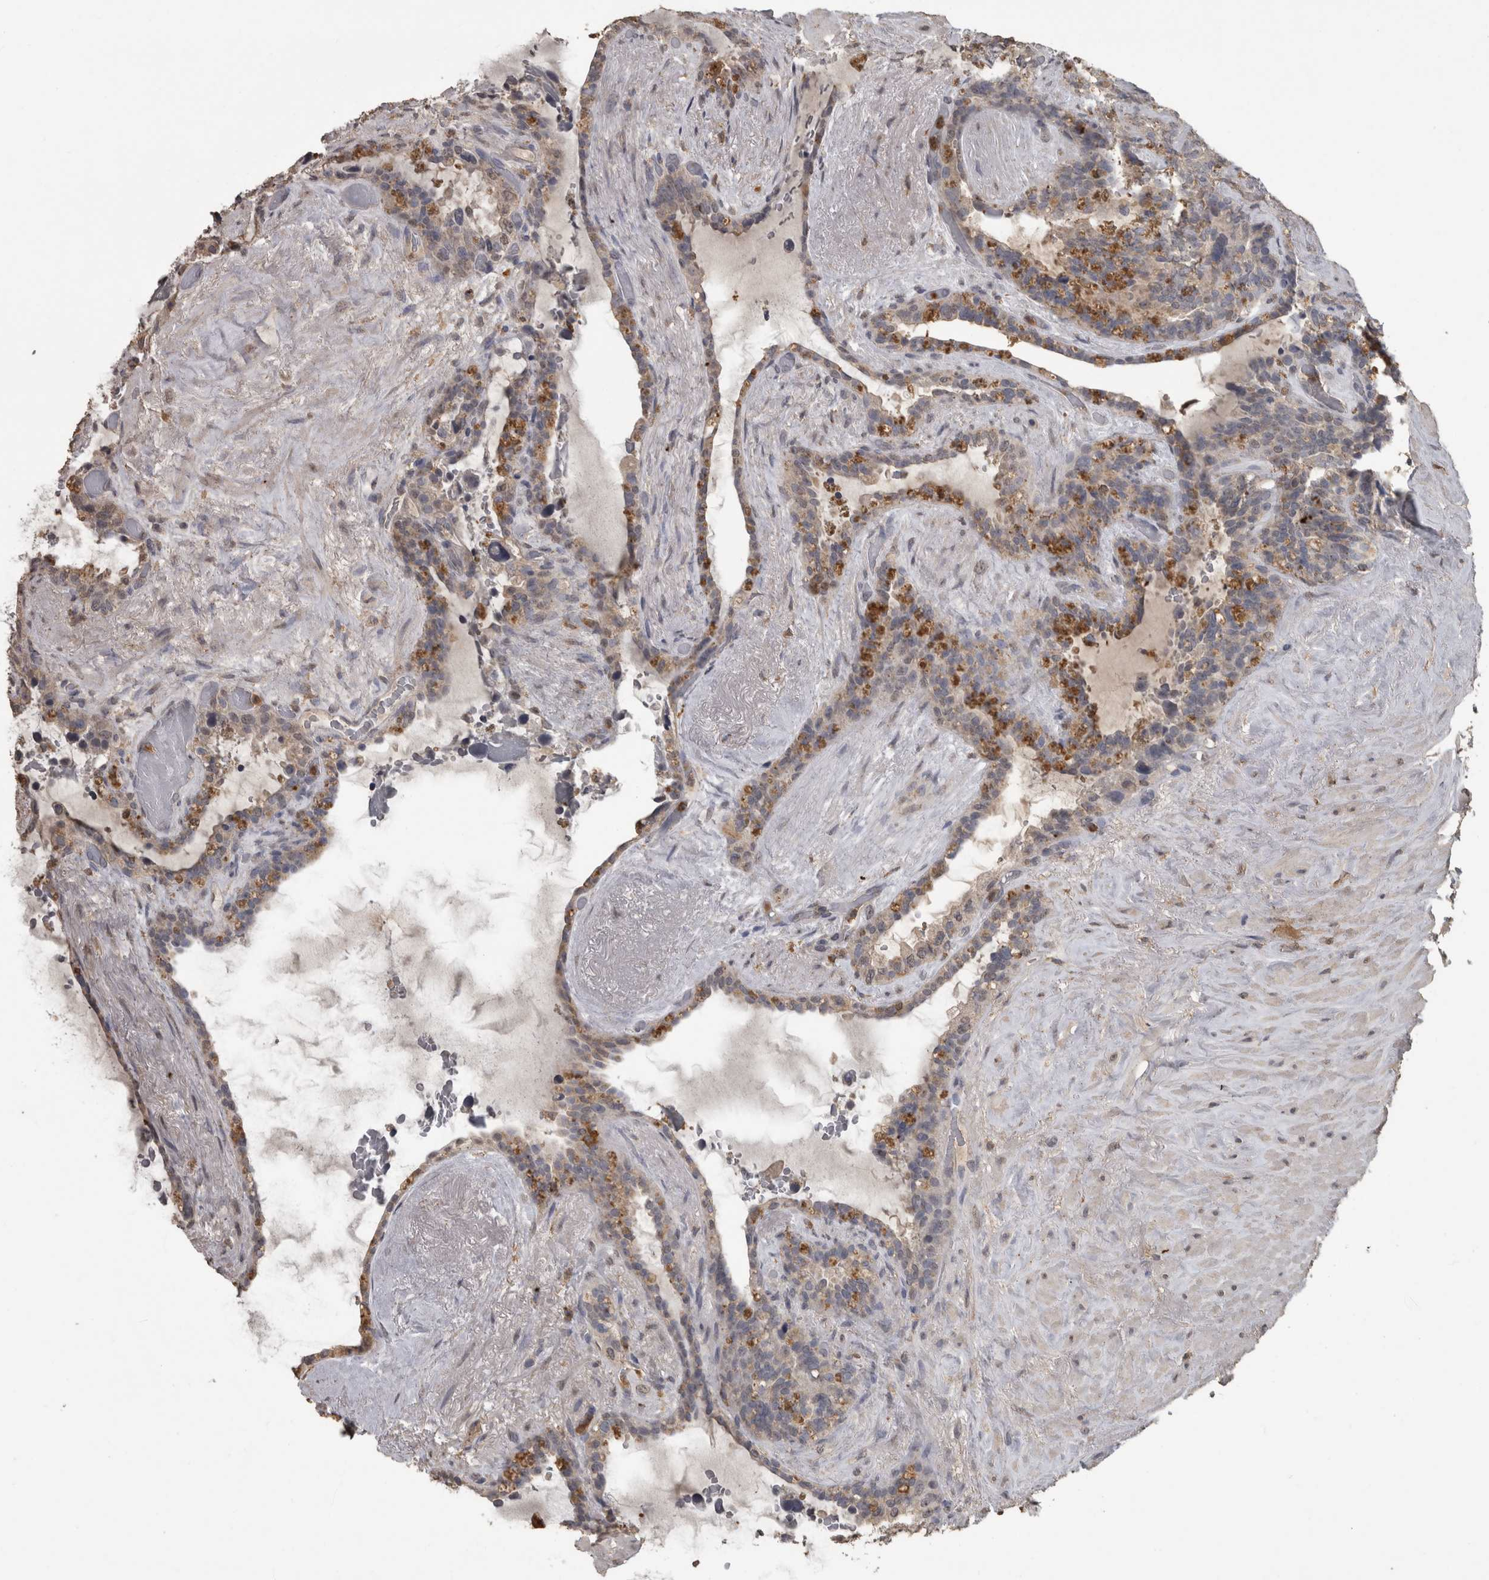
{"staining": {"intensity": "weak", "quantity": "<25%", "location": "cytoplasmic/membranous"}, "tissue": "seminal vesicle", "cell_type": "Glandular cells", "image_type": "normal", "snomed": [{"axis": "morphology", "description": "Normal tissue, NOS"}, {"axis": "topography", "description": "Seminal veicle"}], "caption": "Human seminal vesicle stained for a protein using IHC displays no positivity in glandular cells.", "gene": "PIK3AP1", "patient": {"sex": "male", "age": 80}}